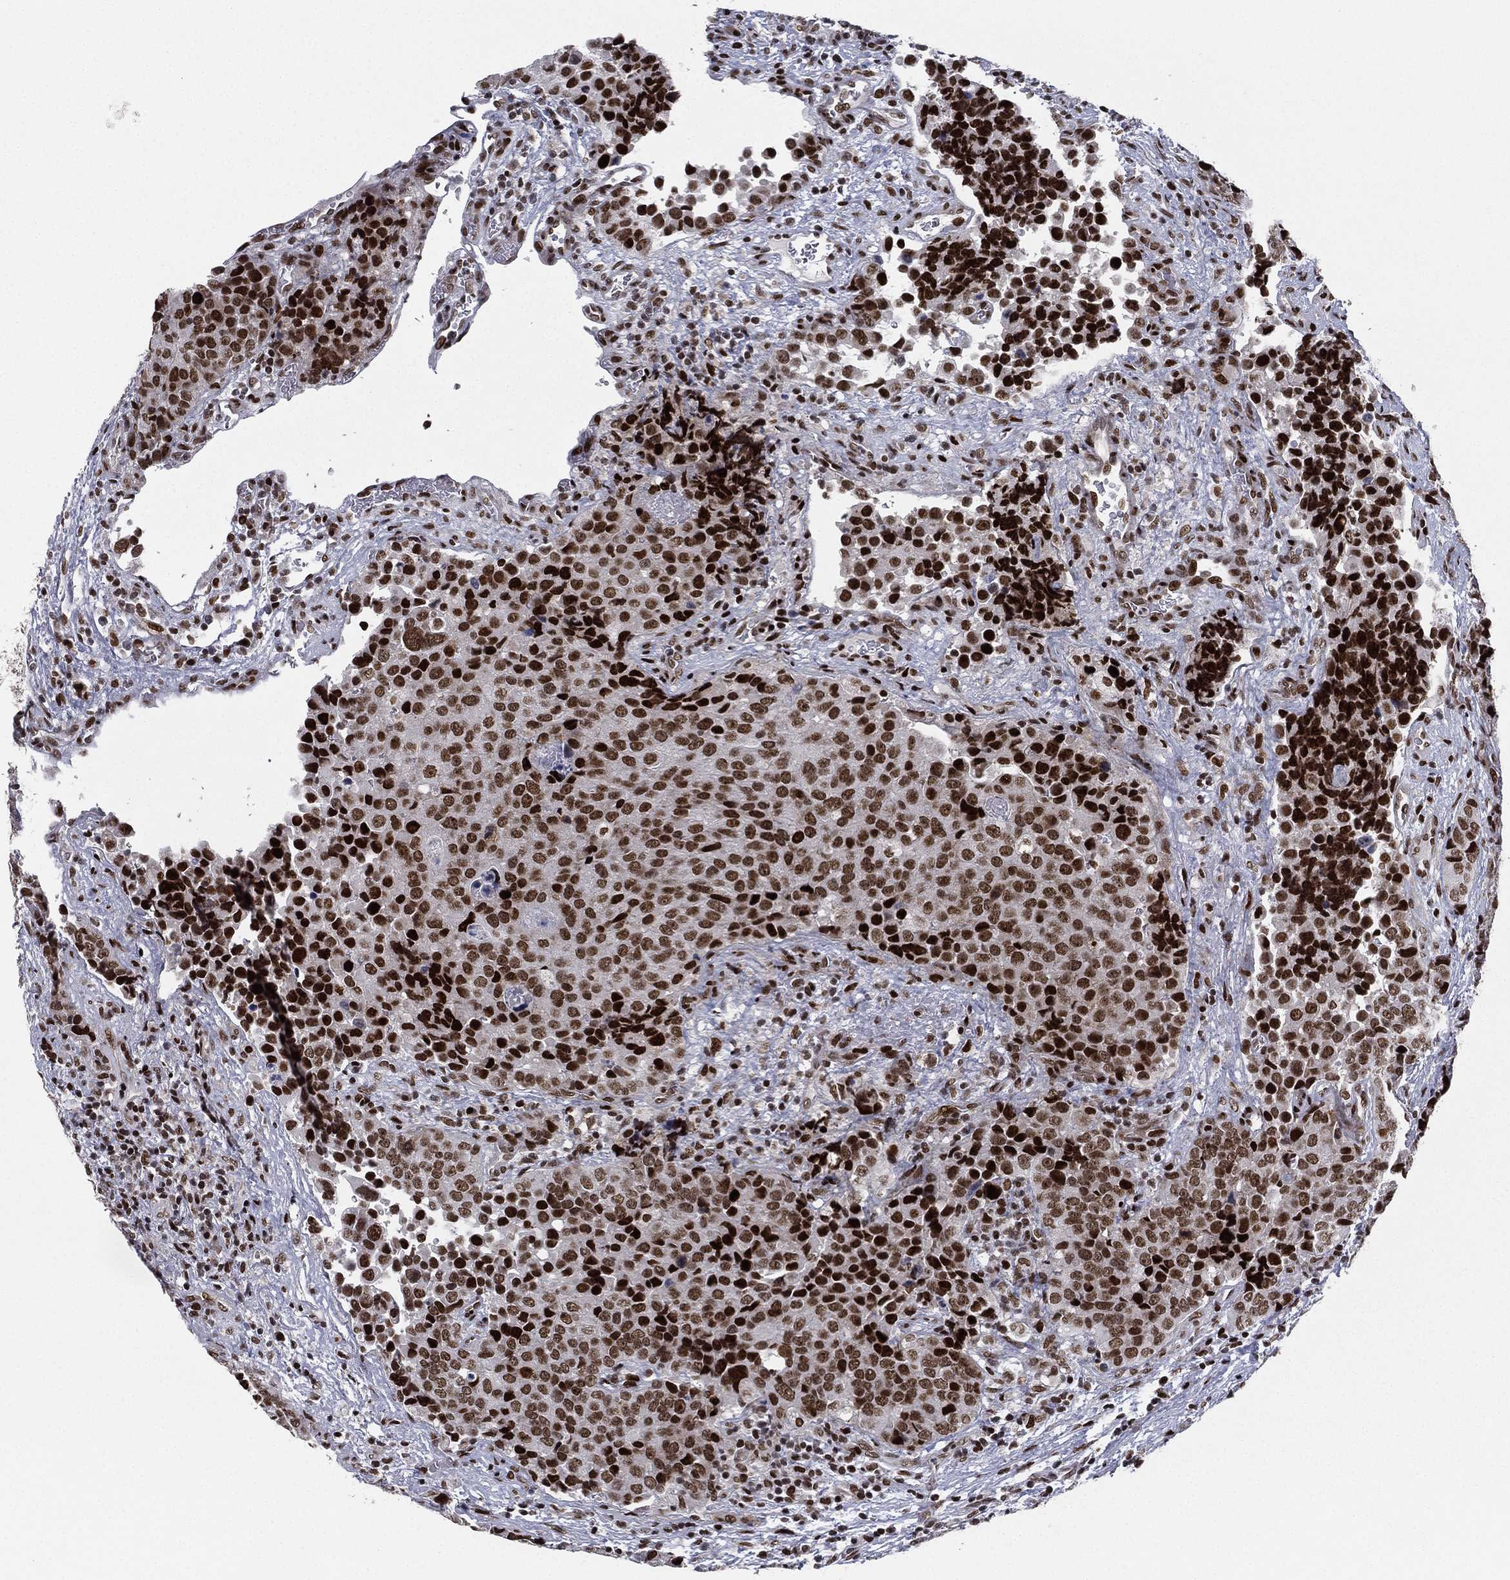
{"staining": {"intensity": "strong", "quantity": ">75%", "location": "nuclear"}, "tissue": "urothelial cancer", "cell_type": "Tumor cells", "image_type": "cancer", "snomed": [{"axis": "morphology", "description": "Urothelial carcinoma, NOS"}, {"axis": "topography", "description": "Urinary bladder"}], "caption": "Protein staining by immunohistochemistry reveals strong nuclear staining in about >75% of tumor cells in urothelial cancer. The staining was performed using DAB (3,3'-diaminobenzidine), with brown indicating positive protein expression. Nuclei are stained blue with hematoxylin.", "gene": "RTF1", "patient": {"sex": "male", "age": 52}}